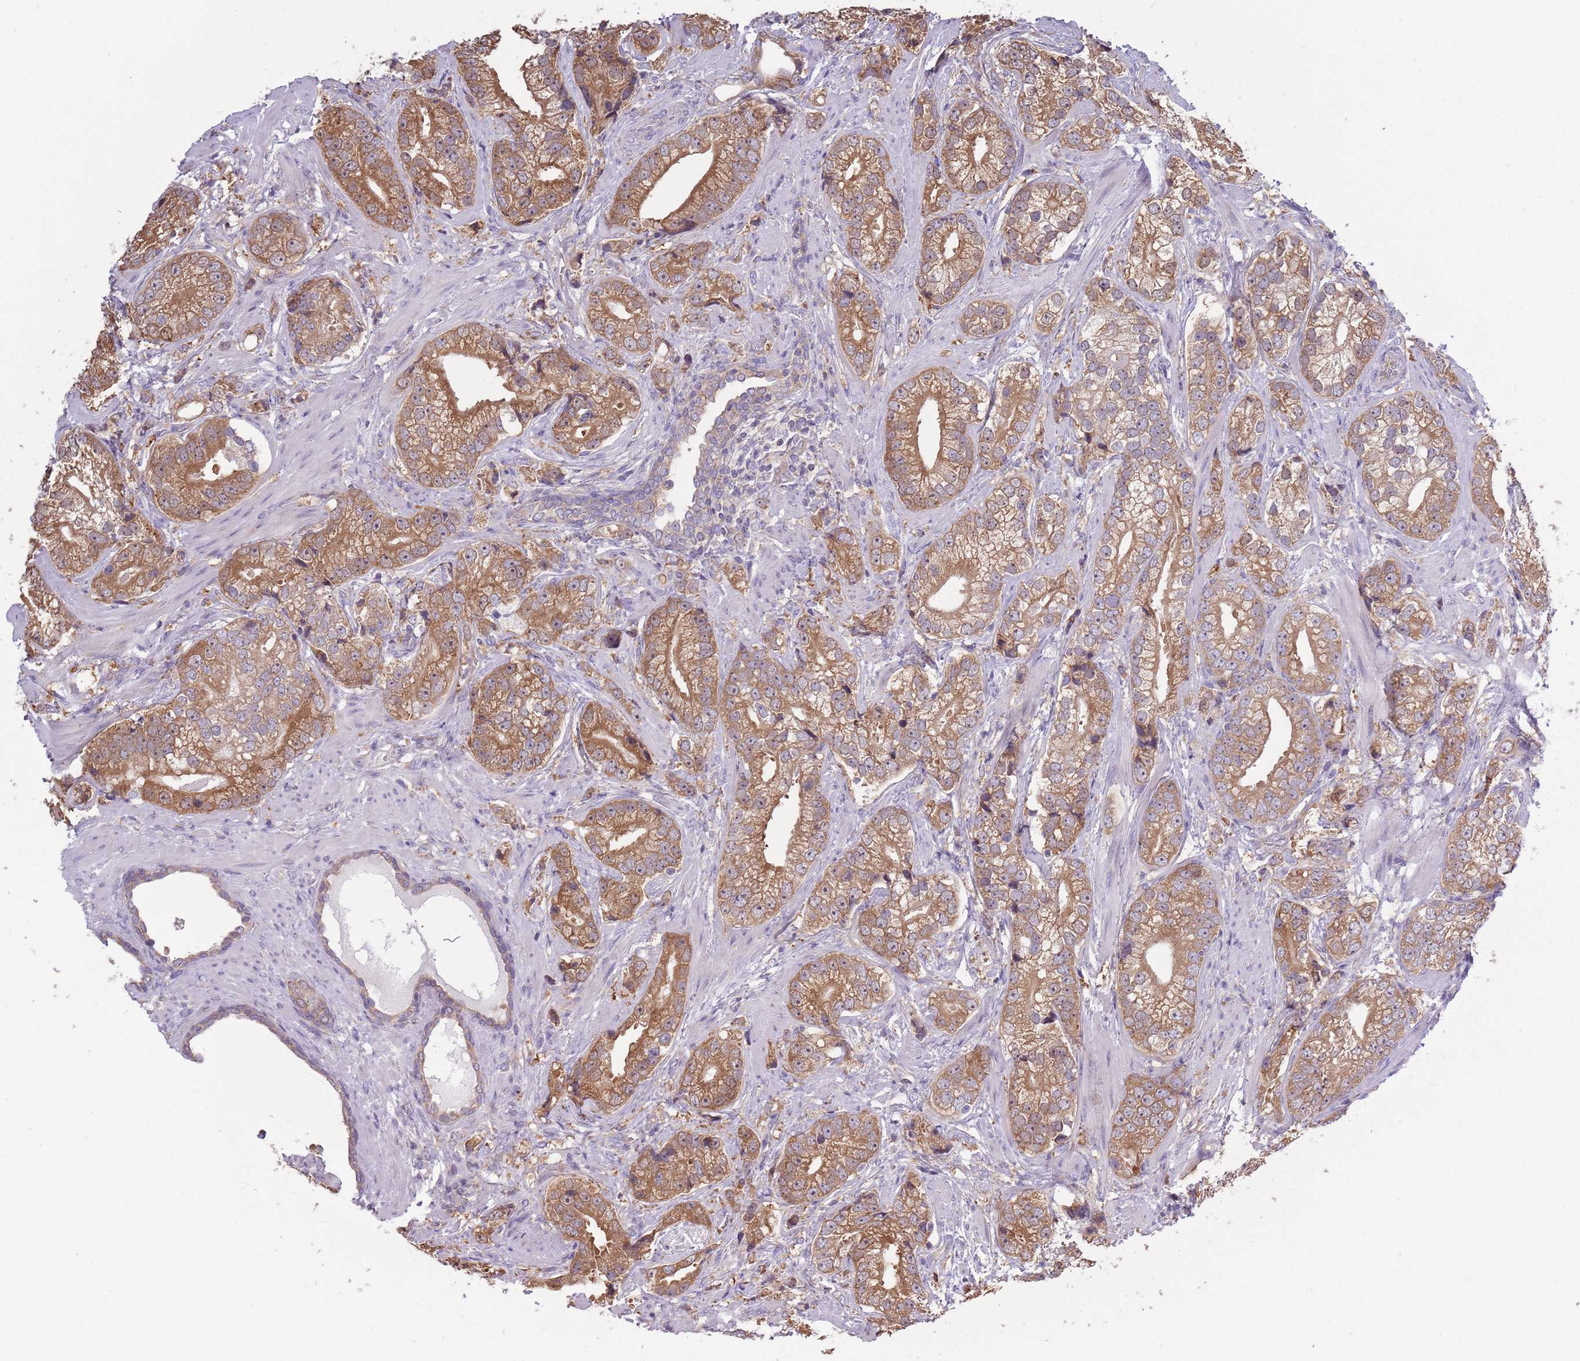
{"staining": {"intensity": "moderate", "quantity": ">75%", "location": "cytoplasmic/membranous,nuclear"}, "tissue": "prostate cancer", "cell_type": "Tumor cells", "image_type": "cancer", "snomed": [{"axis": "morphology", "description": "Adenocarcinoma, High grade"}, {"axis": "topography", "description": "Prostate"}], "caption": "A medium amount of moderate cytoplasmic/membranous and nuclear staining is appreciated in approximately >75% of tumor cells in prostate high-grade adenocarcinoma tissue.", "gene": "RPL17-C18orf32", "patient": {"sex": "male", "age": 75}}